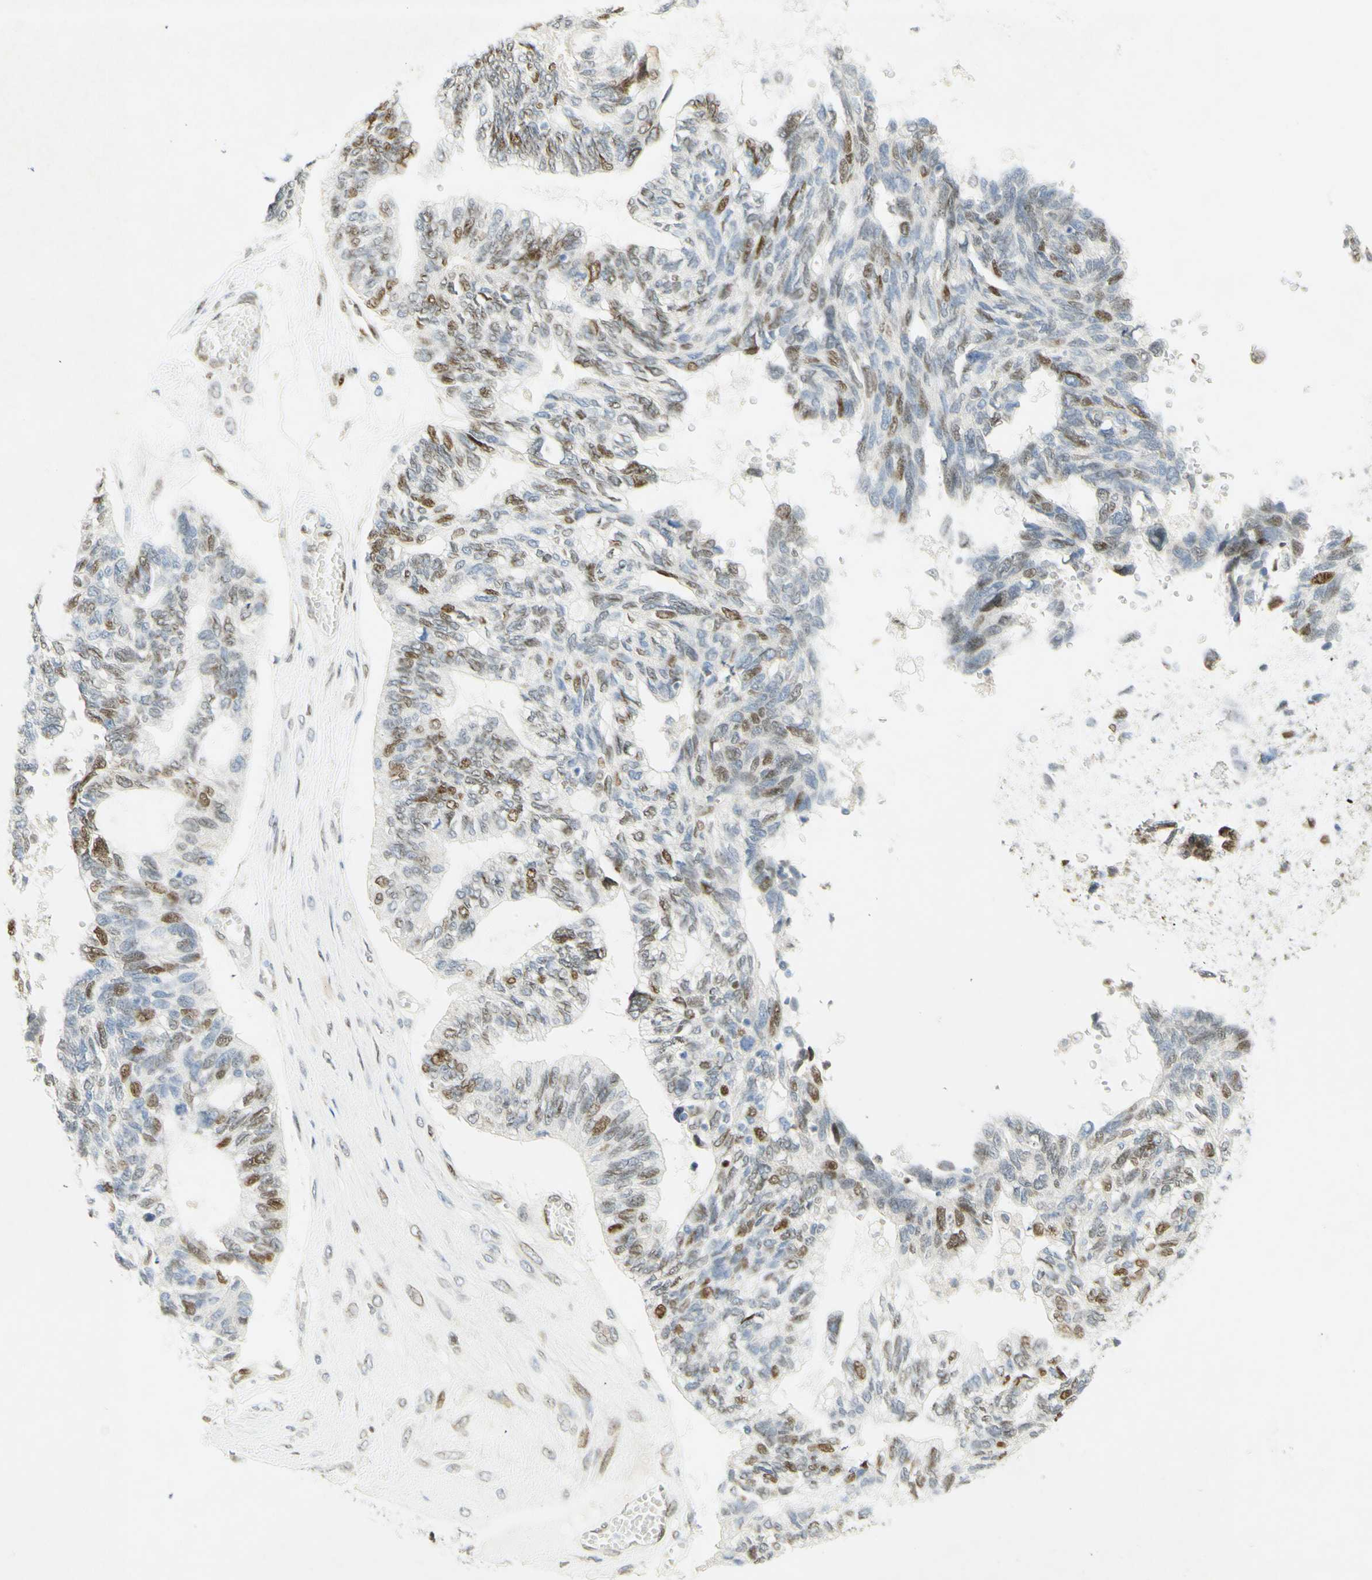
{"staining": {"intensity": "moderate", "quantity": "25%-75%", "location": "nuclear"}, "tissue": "ovarian cancer", "cell_type": "Tumor cells", "image_type": "cancer", "snomed": [{"axis": "morphology", "description": "Cystadenocarcinoma, serous, NOS"}, {"axis": "topography", "description": "Ovary"}], "caption": "Ovarian serous cystadenocarcinoma stained for a protein (brown) shows moderate nuclear positive expression in about 25%-75% of tumor cells.", "gene": "E2F1", "patient": {"sex": "female", "age": 79}}